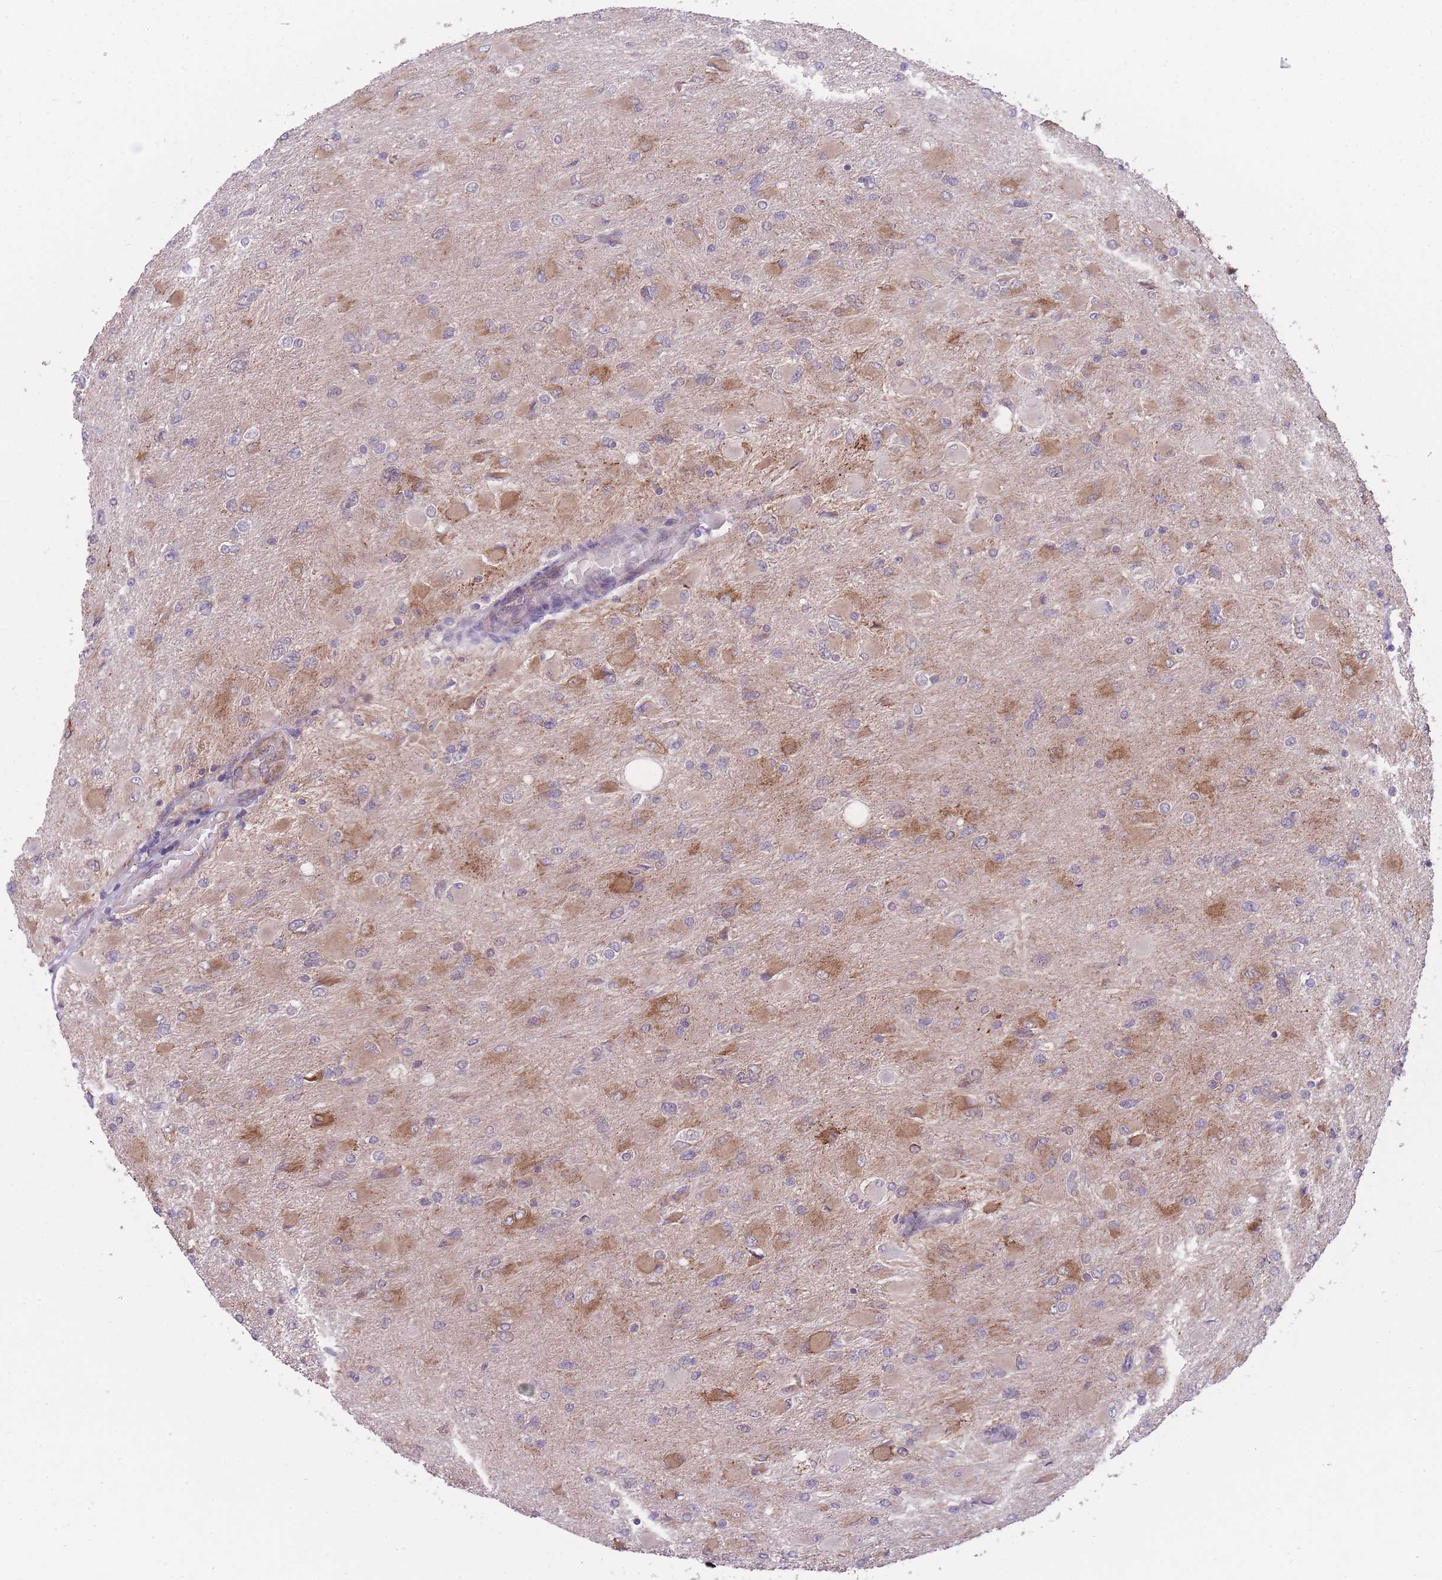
{"staining": {"intensity": "moderate", "quantity": ">75%", "location": "cytoplasmic/membranous"}, "tissue": "glioma", "cell_type": "Tumor cells", "image_type": "cancer", "snomed": [{"axis": "morphology", "description": "Glioma, malignant, High grade"}, {"axis": "topography", "description": "Cerebral cortex"}], "caption": "High-power microscopy captured an immunohistochemistry photomicrograph of glioma, revealing moderate cytoplasmic/membranous staining in about >75% of tumor cells.", "gene": "CCT6B", "patient": {"sex": "female", "age": 36}}